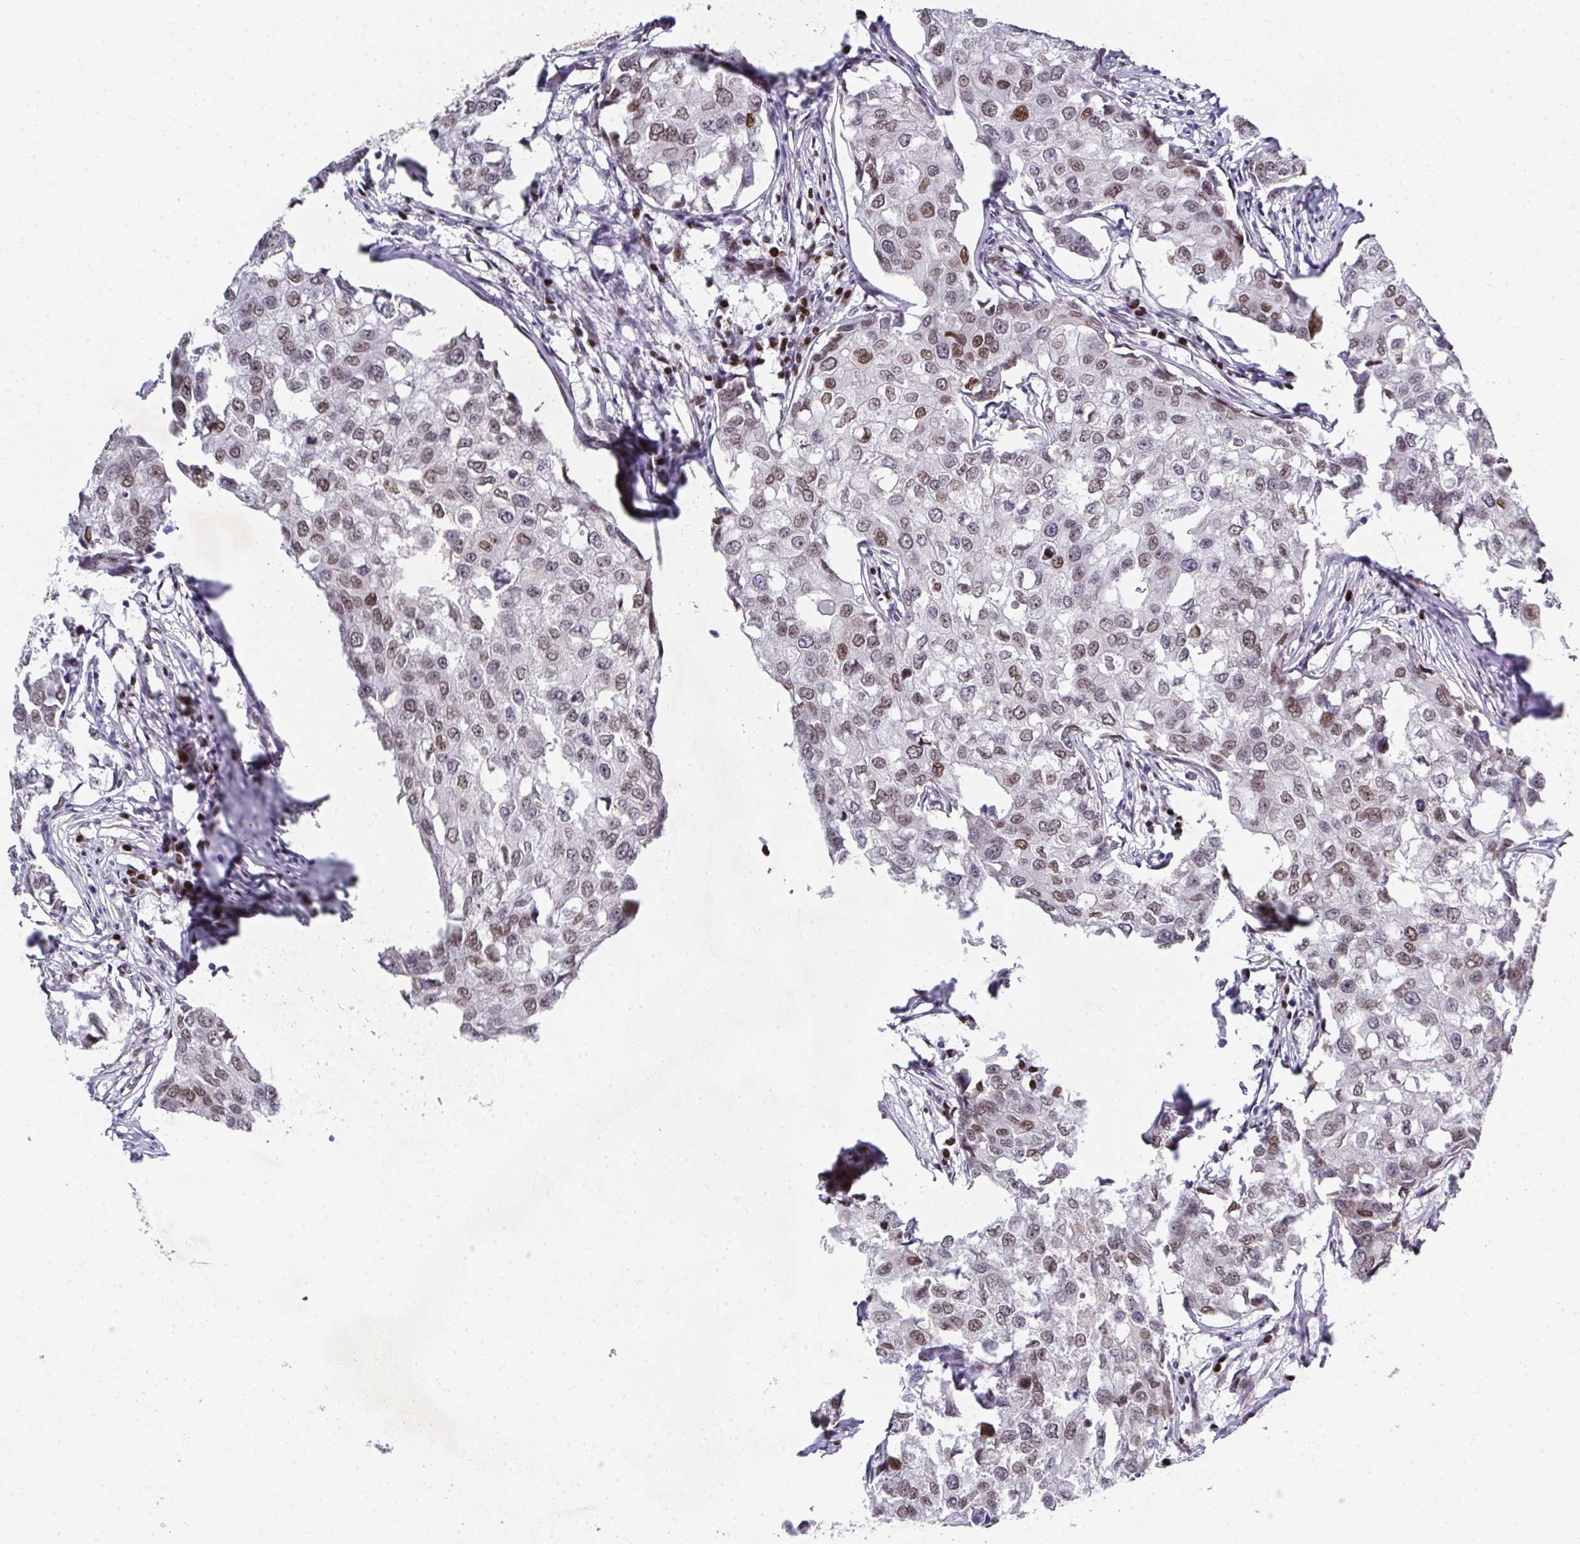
{"staining": {"intensity": "moderate", "quantity": "25%-75%", "location": "nuclear"}, "tissue": "breast cancer", "cell_type": "Tumor cells", "image_type": "cancer", "snomed": [{"axis": "morphology", "description": "Duct carcinoma"}, {"axis": "topography", "description": "Breast"}], "caption": "Protein expression analysis of breast cancer reveals moderate nuclear expression in about 25%-75% of tumor cells. (Stains: DAB (3,3'-diaminobenzidine) in brown, nuclei in blue, Microscopy: brightfield microscopy at high magnification).", "gene": "RB1", "patient": {"sex": "female", "age": 27}}